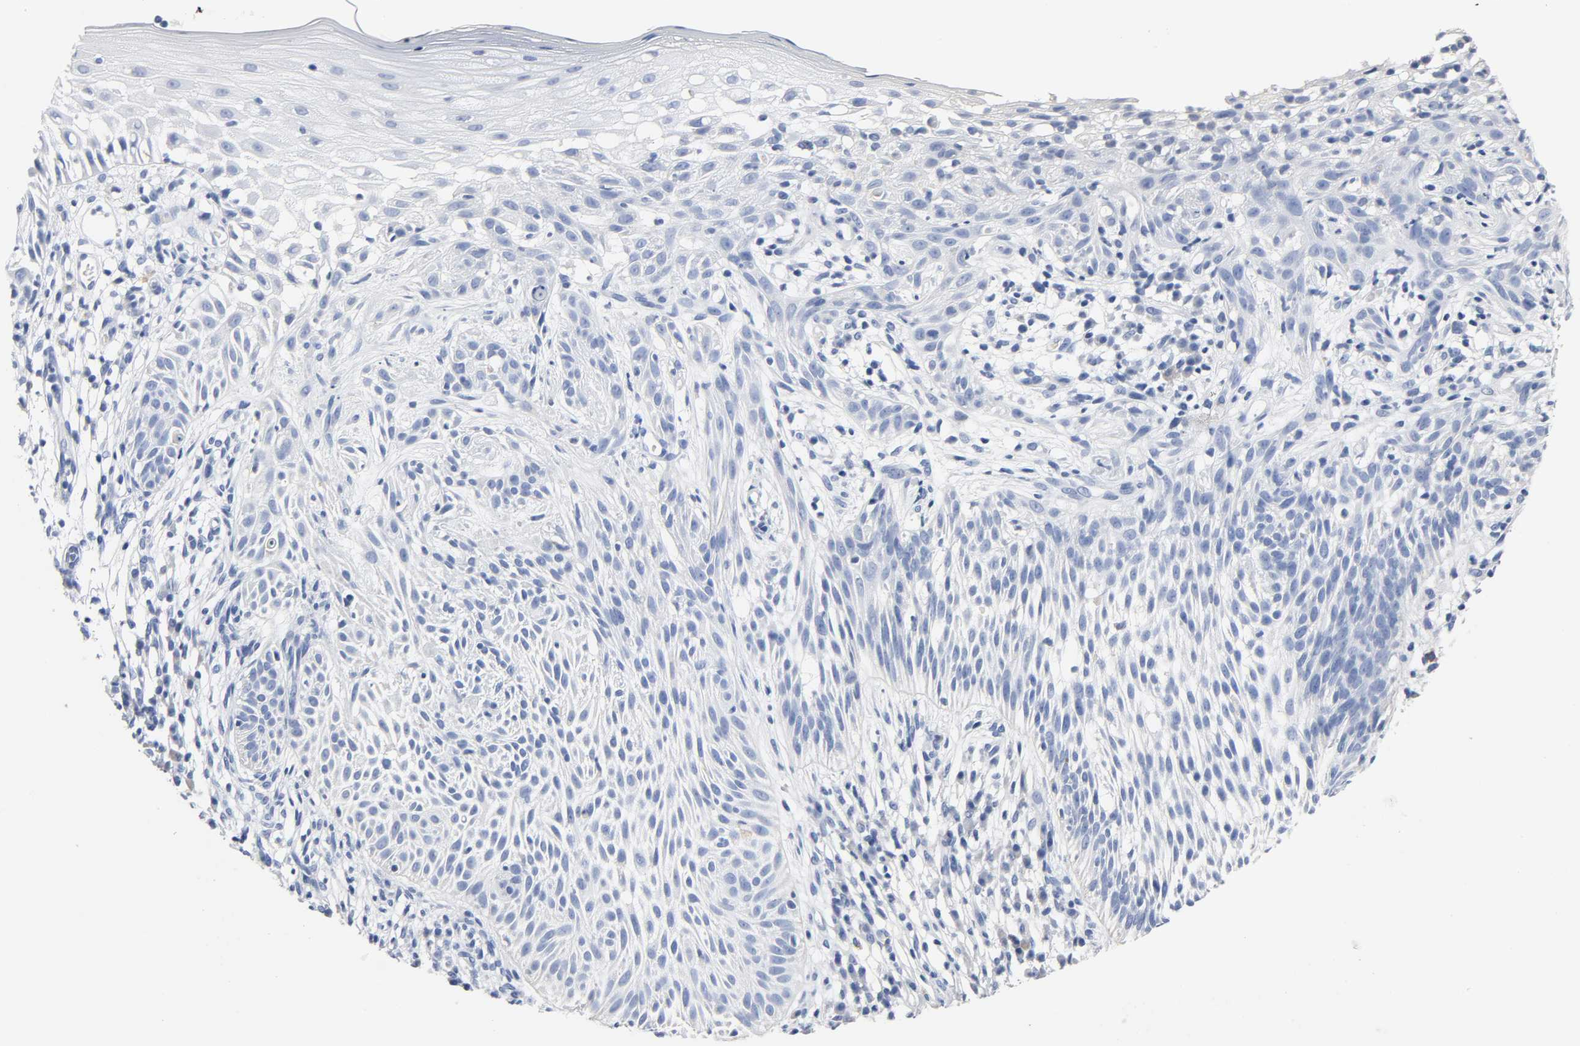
{"staining": {"intensity": "negative", "quantity": "none", "location": "none"}, "tissue": "skin cancer", "cell_type": "Tumor cells", "image_type": "cancer", "snomed": [{"axis": "morphology", "description": "Normal tissue, NOS"}, {"axis": "morphology", "description": "Basal cell carcinoma"}, {"axis": "topography", "description": "Skin"}], "caption": "This is an IHC image of human basal cell carcinoma (skin). There is no positivity in tumor cells.", "gene": "ACP3", "patient": {"sex": "female", "age": 69}}